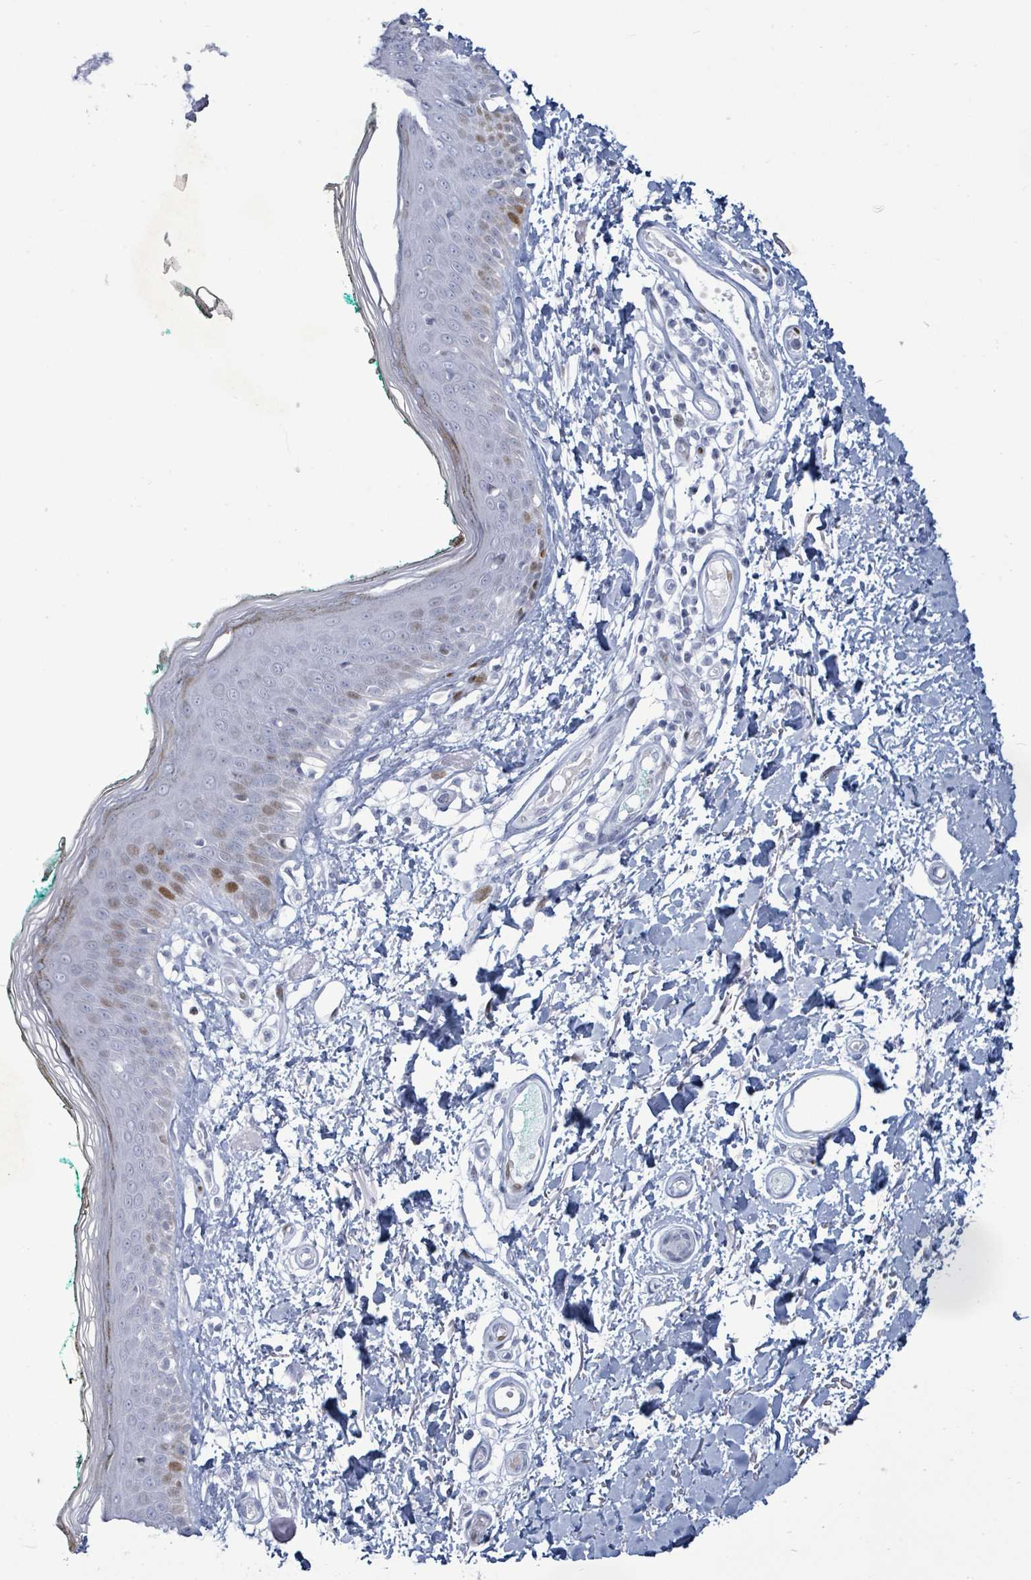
{"staining": {"intensity": "negative", "quantity": "none", "location": "none"}, "tissue": "skin", "cell_type": "Fibroblasts", "image_type": "normal", "snomed": [{"axis": "morphology", "description": "Normal tissue, NOS"}, {"axis": "morphology", "description": "Malignant melanoma, NOS"}, {"axis": "topography", "description": "Skin"}], "caption": "Skin stained for a protein using immunohistochemistry (IHC) demonstrates no positivity fibroblasts.", "gene": "MALL", "patient": {"sex": "male", "age": 62}}